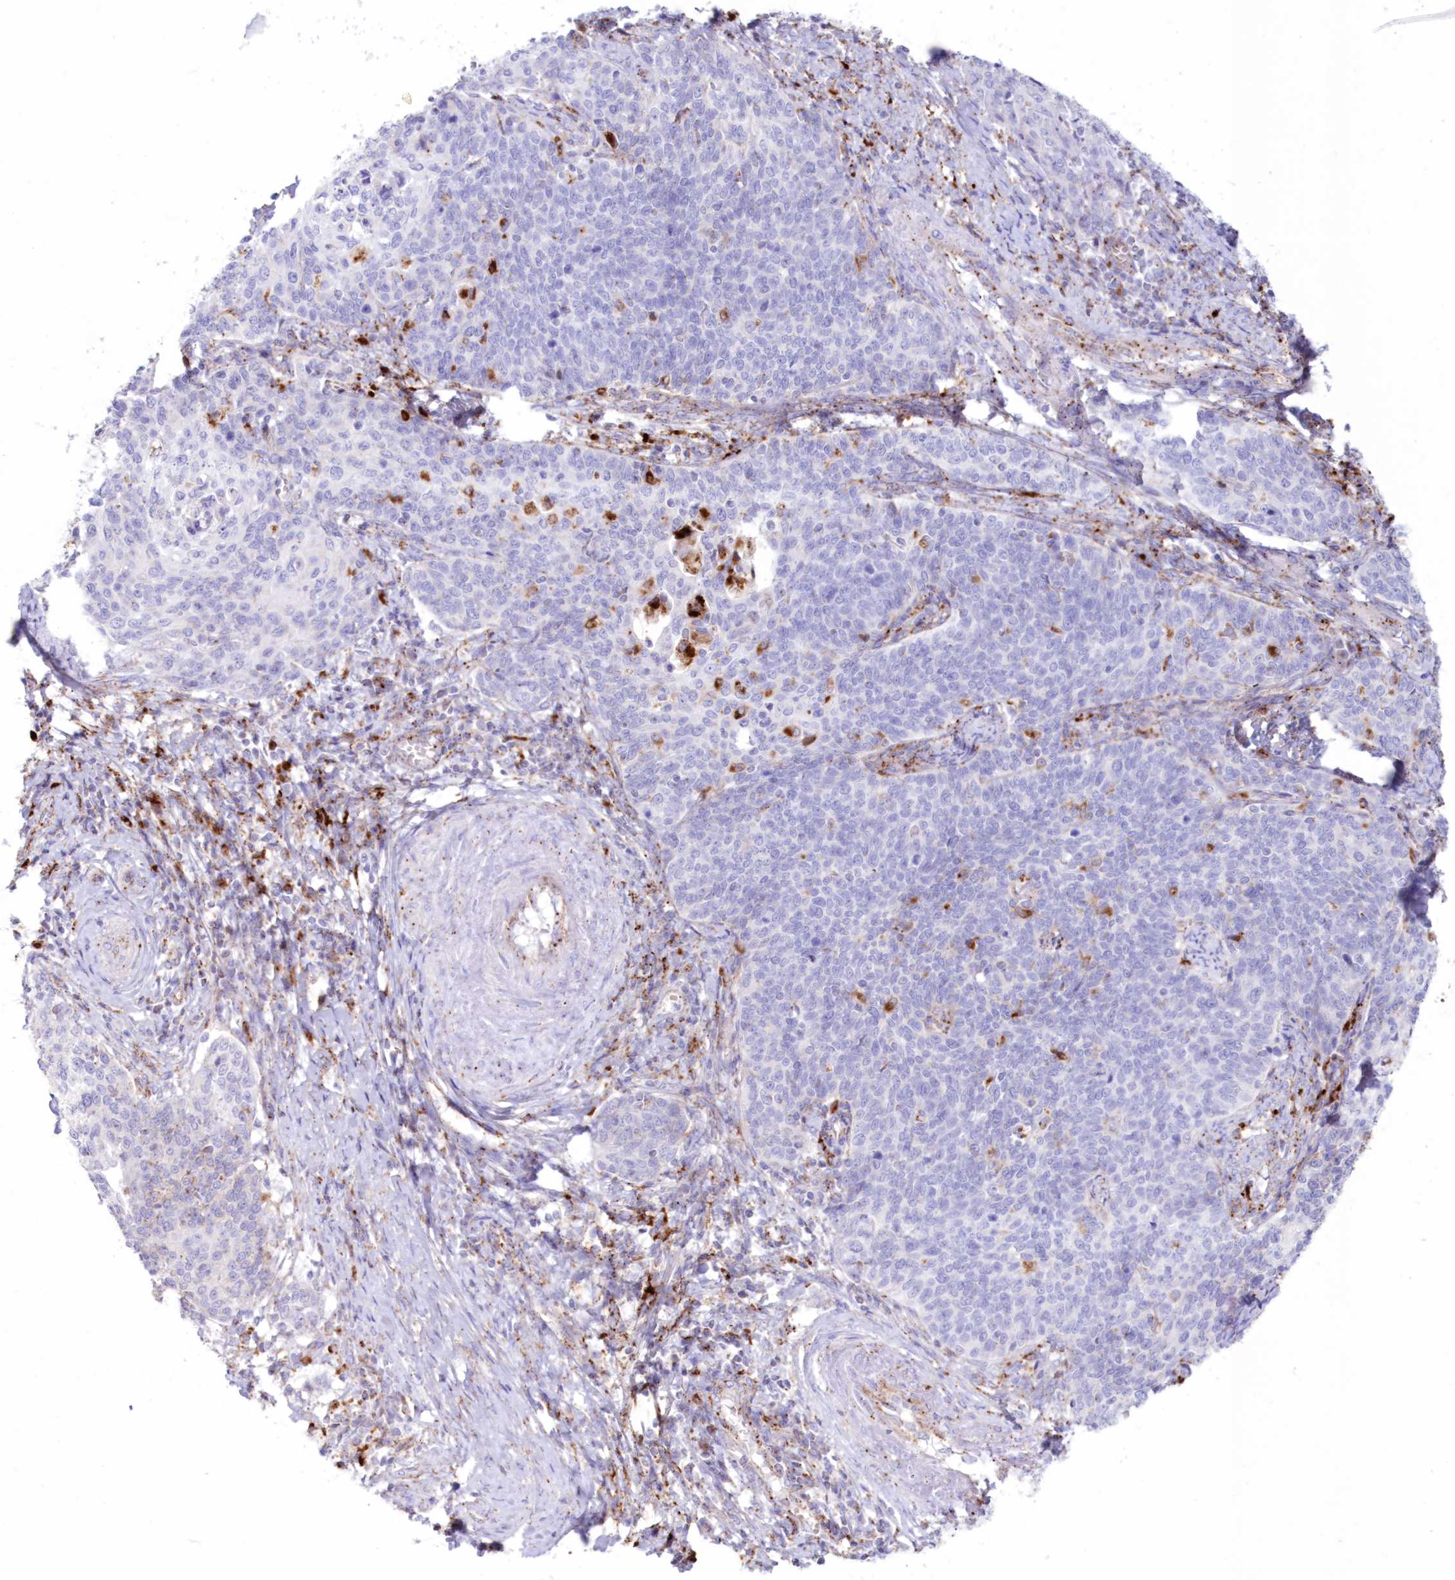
{"staining": {"intensity": "negative", "quantity": "none", "location": "none"}, "tissue": "cervical cancer", "cell_type": "Tumor cells", "image_type": "cancer", "snomed": [{"axis": "morphology", "description": "Squamous cell carcinoma, NOS"}, {"axis": "topography", "description": "Cervix"}], "caption": "The photomicrograph shows no significant positivity in tumor cells of squamous cell carcinoma (cervical).", "gene": "TPP1", "patient": {"sex": "female", "age": 39}}